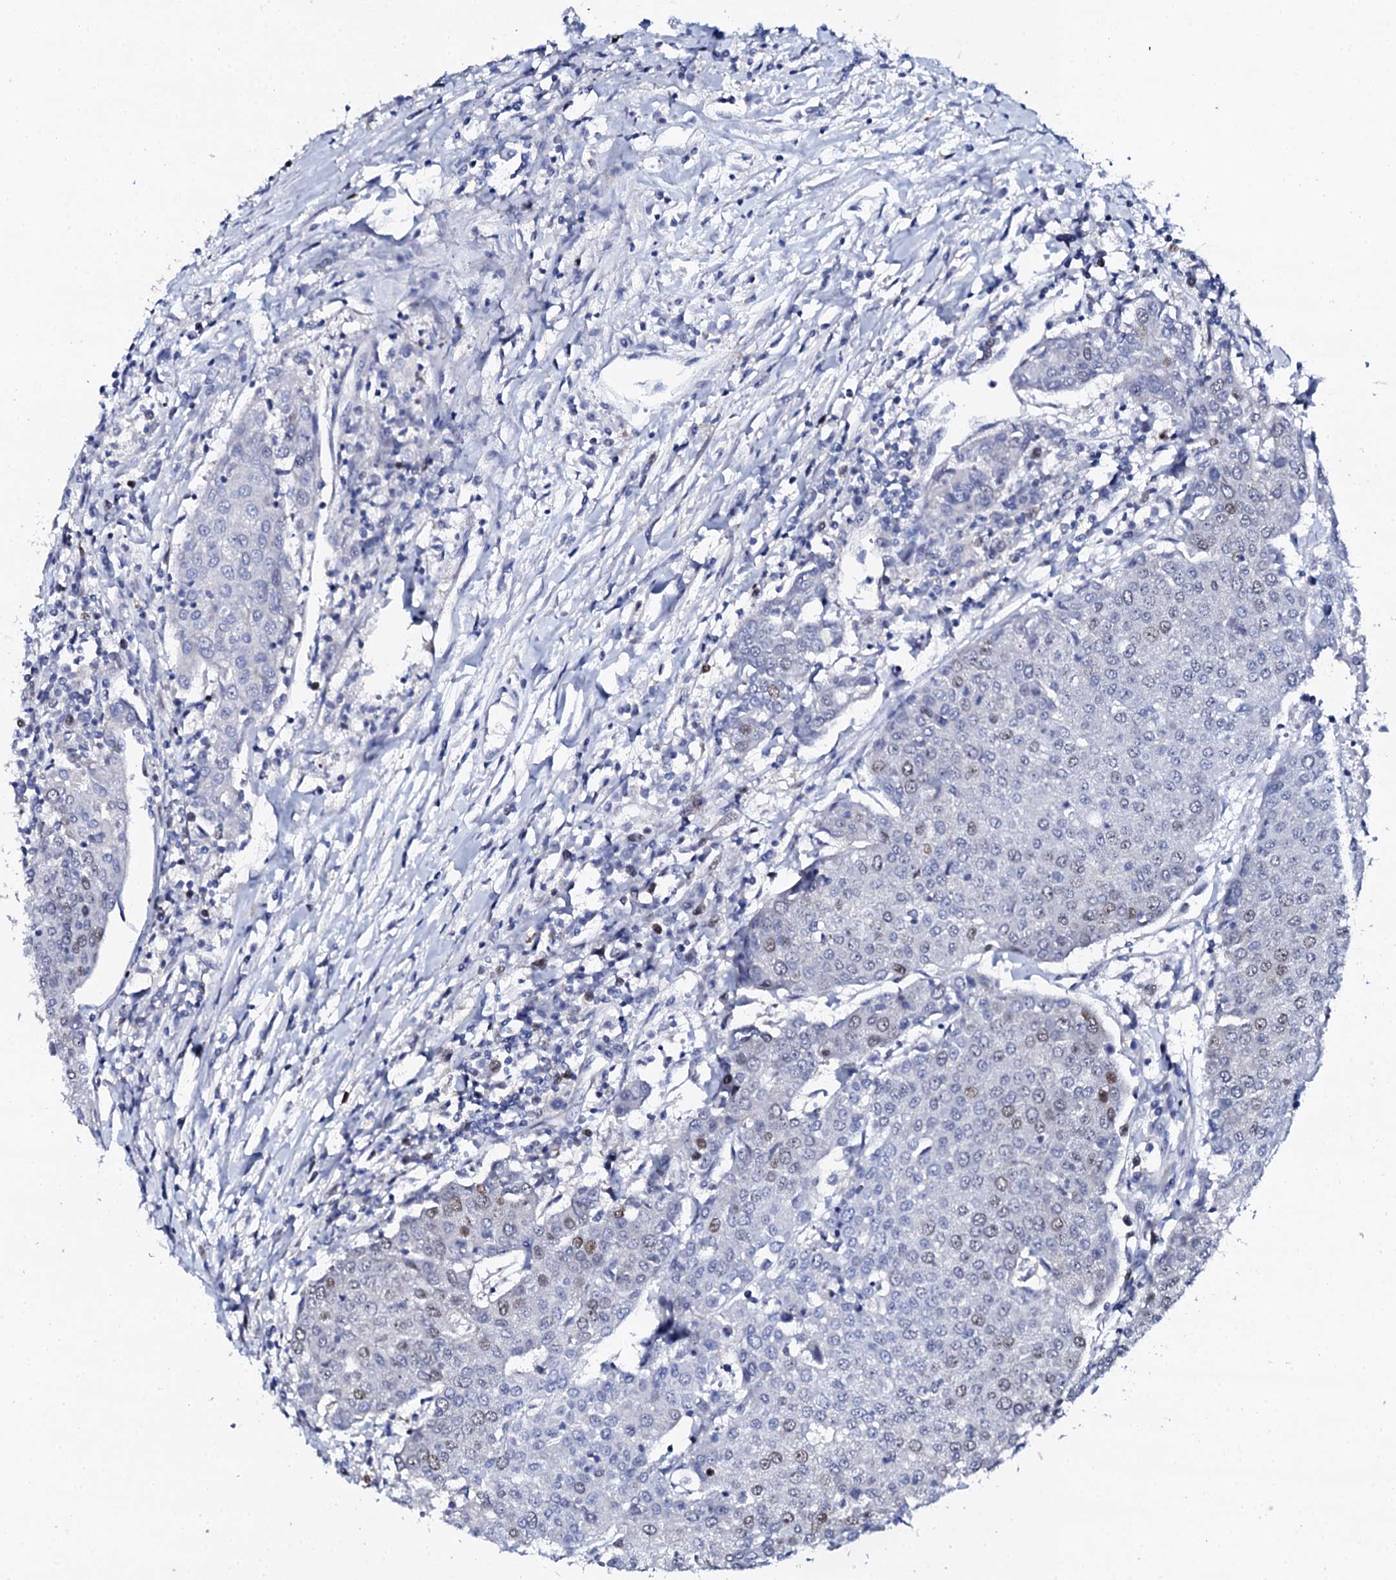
{"staining": {"intensity": "weak", "quantity": "<25%", "location": "nuclear"}, "tissue": "urothelial cancer", "cell_type": "Tumor cells", "image_type": "cancer", "snomed": [{"axis": "morphology", "description": "Urothelial carcinoma, High grade"}, {"axis": "topography", "description": "Urinary bladder"}], "caption": "The micrograph displays no significant staining in tumor cells of urothelial cancer. (Stains: DAB immunohistochemistry (IHC) with hematoxylin counter stain, Microscopy: brightfield microscopy at high magnification).", "gene": "NUDT13", "patient": {"sex": "female", "age": 85}}